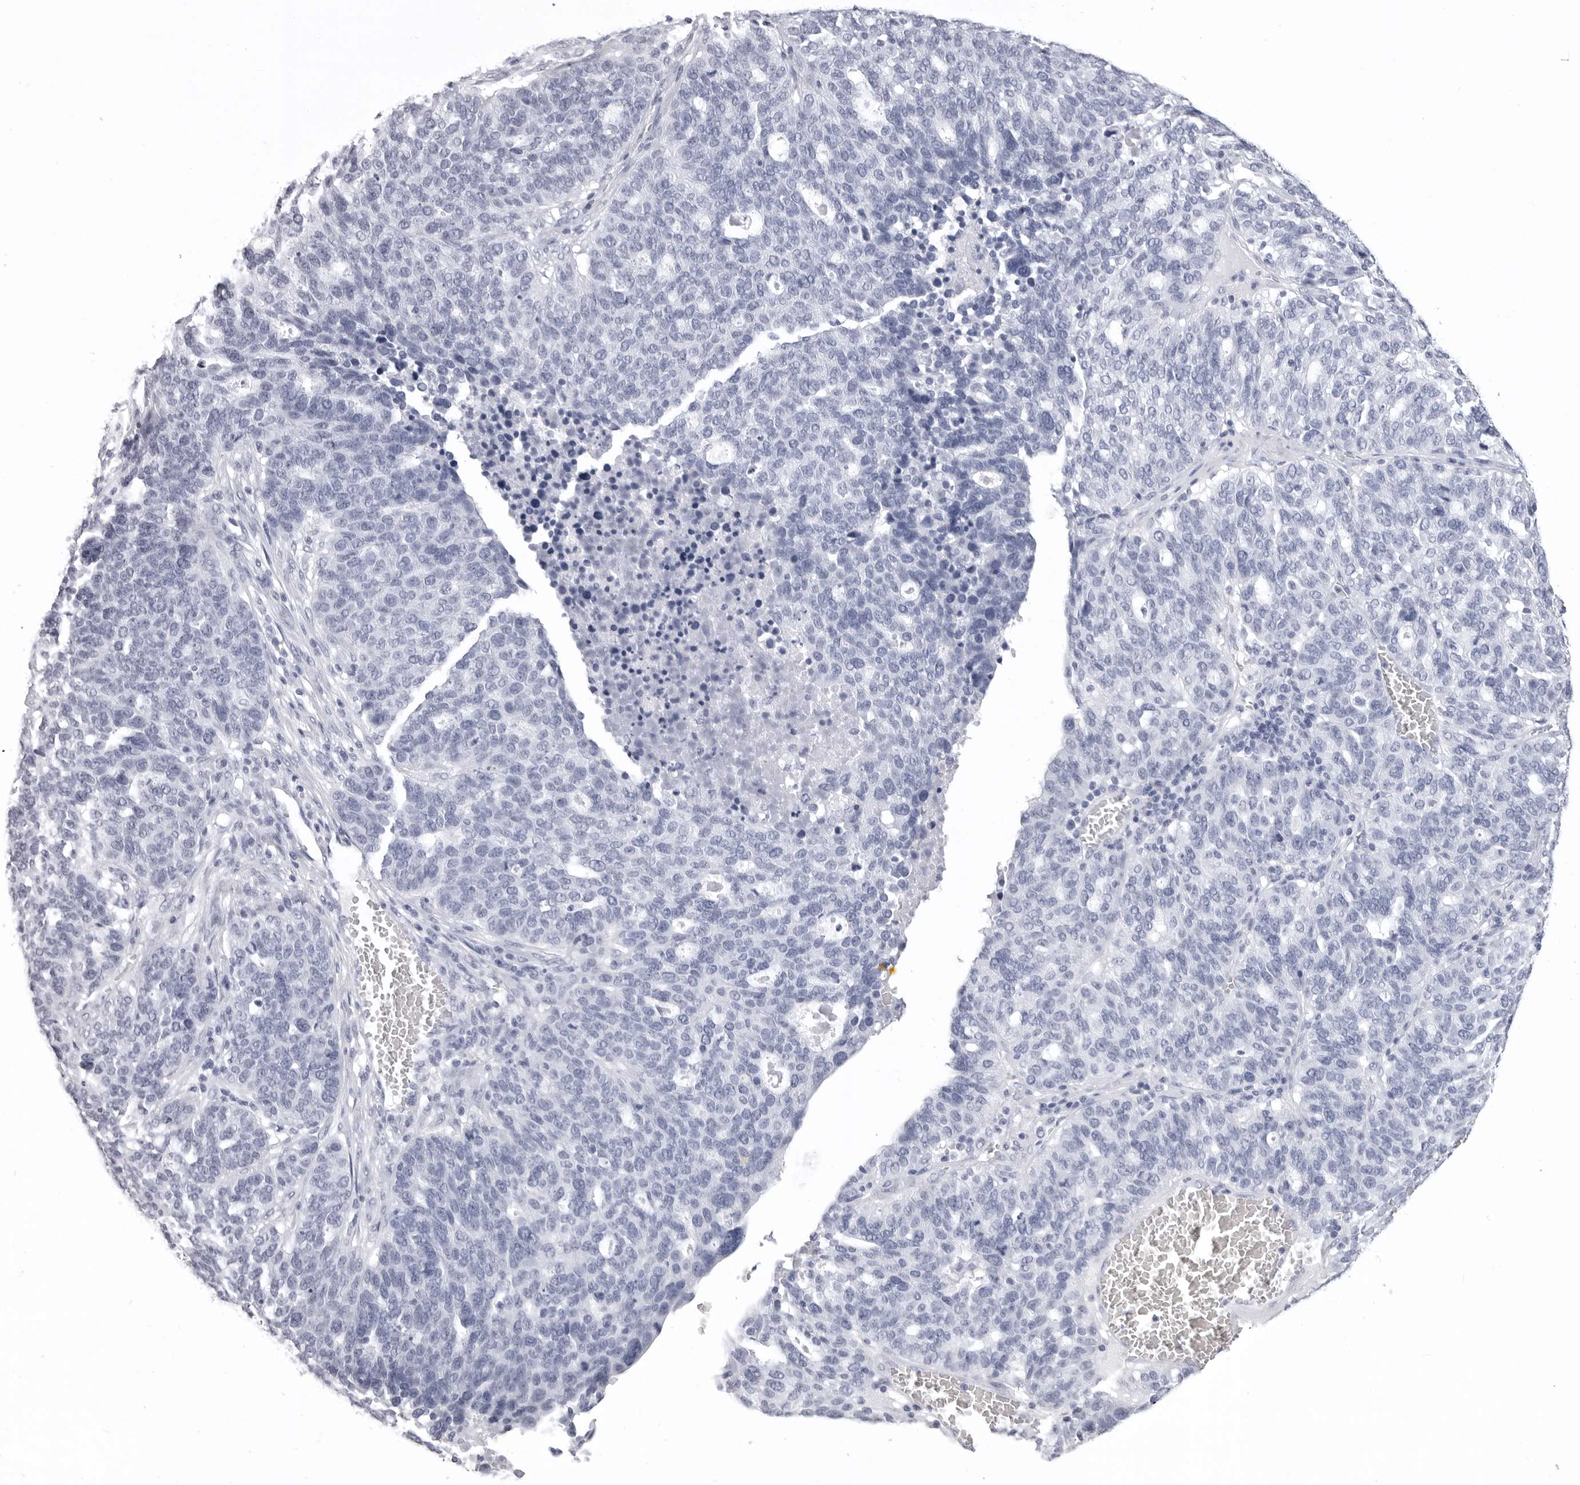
{"staining": {"intensity": "negative", "quantity": "none", "location": "none"}, "tissue": "ovarian cancer", "cell_type": "Tumor cells", "image_type": "cancer", "snomed": [{"axis": "morphology", "description": "Cystadenocarcinoma, serous, NOS"}, {"axis": "topography", "description": "Ovary"}], "caption": "Photomicrograph shows no significant protein staining in tumor cells of serous cystadenocarcinoma (ovarian). Brightfield microscopy of immunohistochemistry stained with DAB (brown) and hematoxylin (blue), captured at high magnification.", "gene": "LGALS4", "patient": {"sex": "female", "age": 59}}